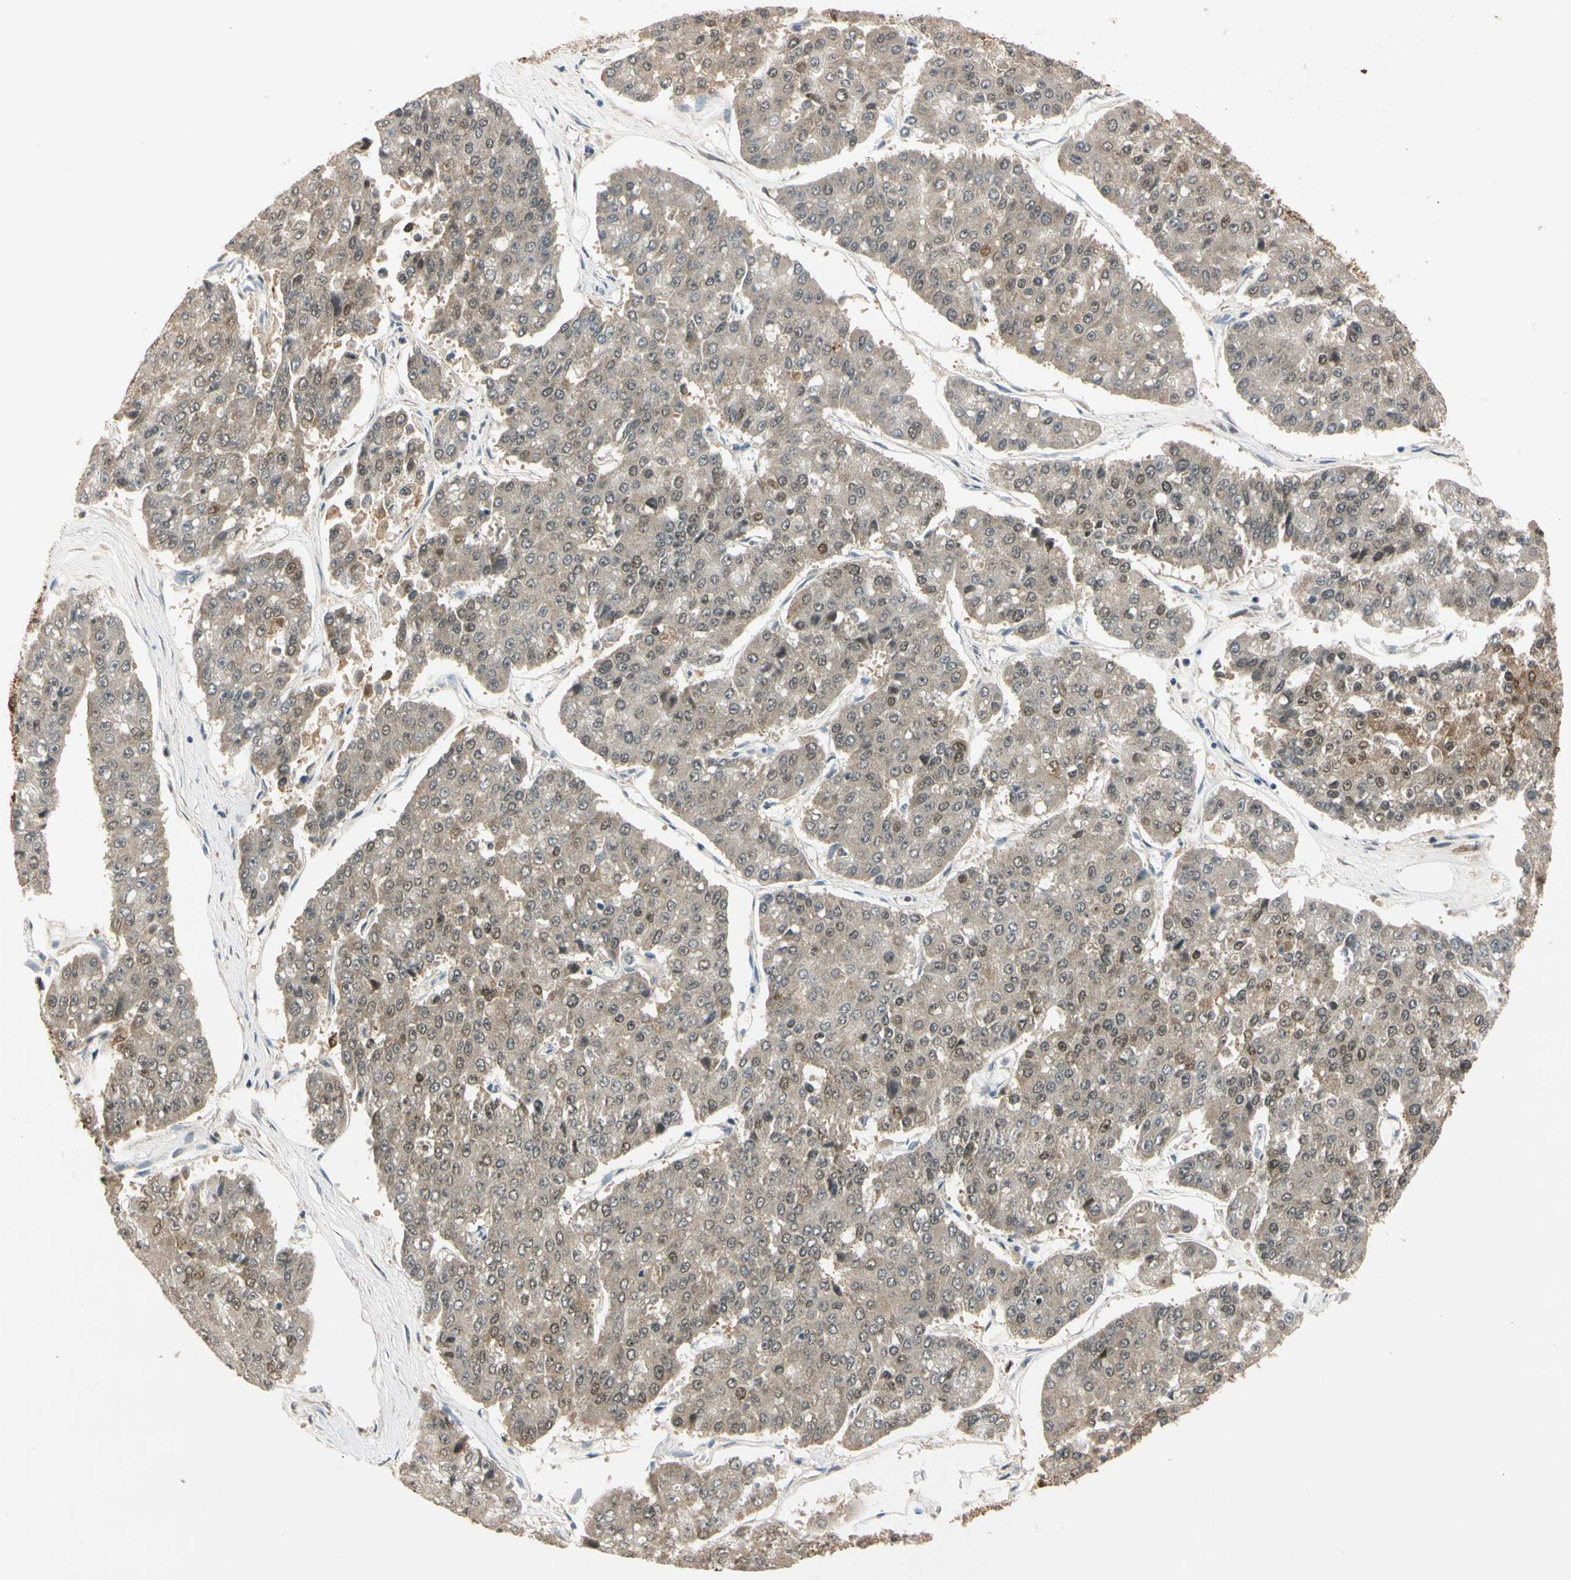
{"staining": {"intensity": "weak", "quantity": ">75%", "location": "cytoplasmic/membranous,nuclear"}, "tissue": "pancreatic cancer", "cell_type": "Tumor cells", "image_type": "cancer", "snomed": [{"axis": "morphology", "description": "Adenocarcinoma, NOS"}, {"axis": "topography", "description": "Pancreas"}], "caption": "Adenocarcinoma (pancreatic) stained with a protein marker demonstrates weak staining in tumor cells.", "gene": "RIOX2", "patient": {"sex": "male", "age": 50}}